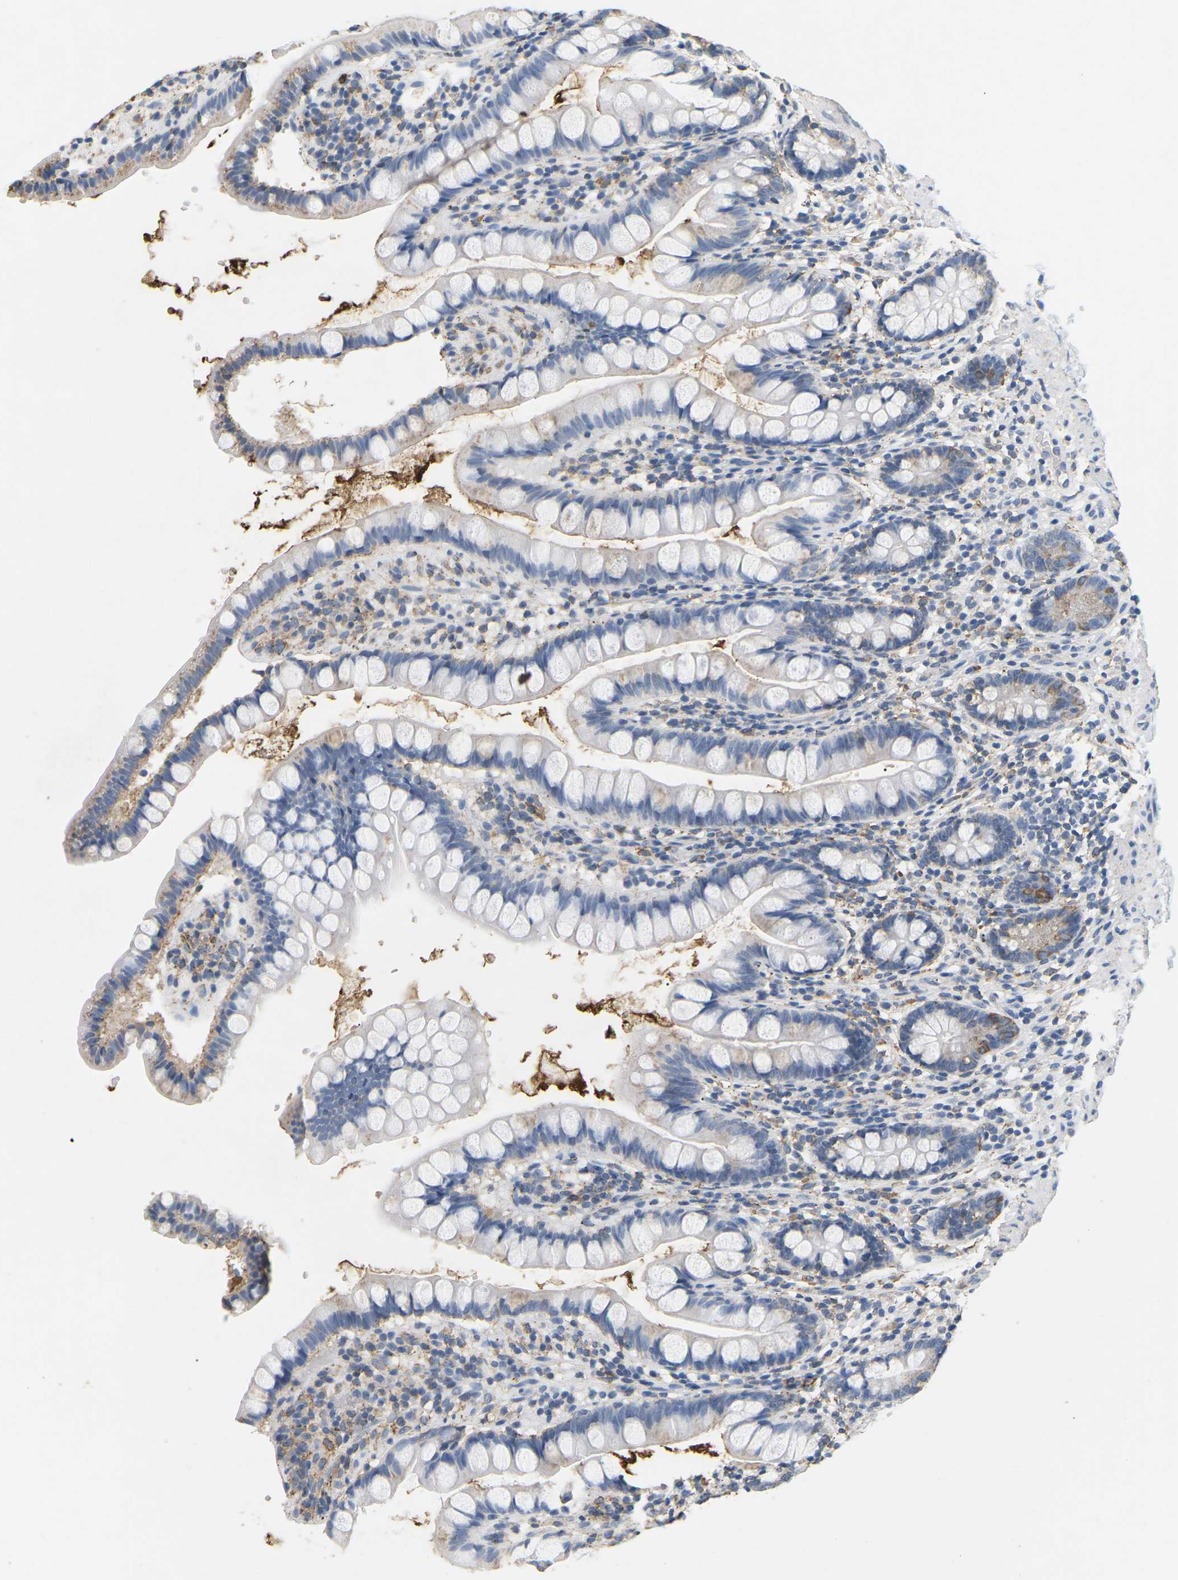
{"staining": {"intensity": "moderate", "quantity": "<25%", "location": "cytoplasmic/membranous"}, "tissue": "small intestine", "cell_type": "Glandular cells", "image_type": "normal", "snomed": [{"axis": "morphology", "description": "Normal tissue, NOS"}, {"axis": "topography", "description": "Small intestine"}], "caption": "Immunohistochemistry (IHC) image of normal small intestine: human small intestine stained using immunohistochemistry reveals low levels of moderate protein expression localized specifically in the cytoplasmic/membranous of glandular cells, appearing as a cytoplasmic/membranous brown color.", "gene": "ADM", "patient": {"sex": "female", "age": 84}}